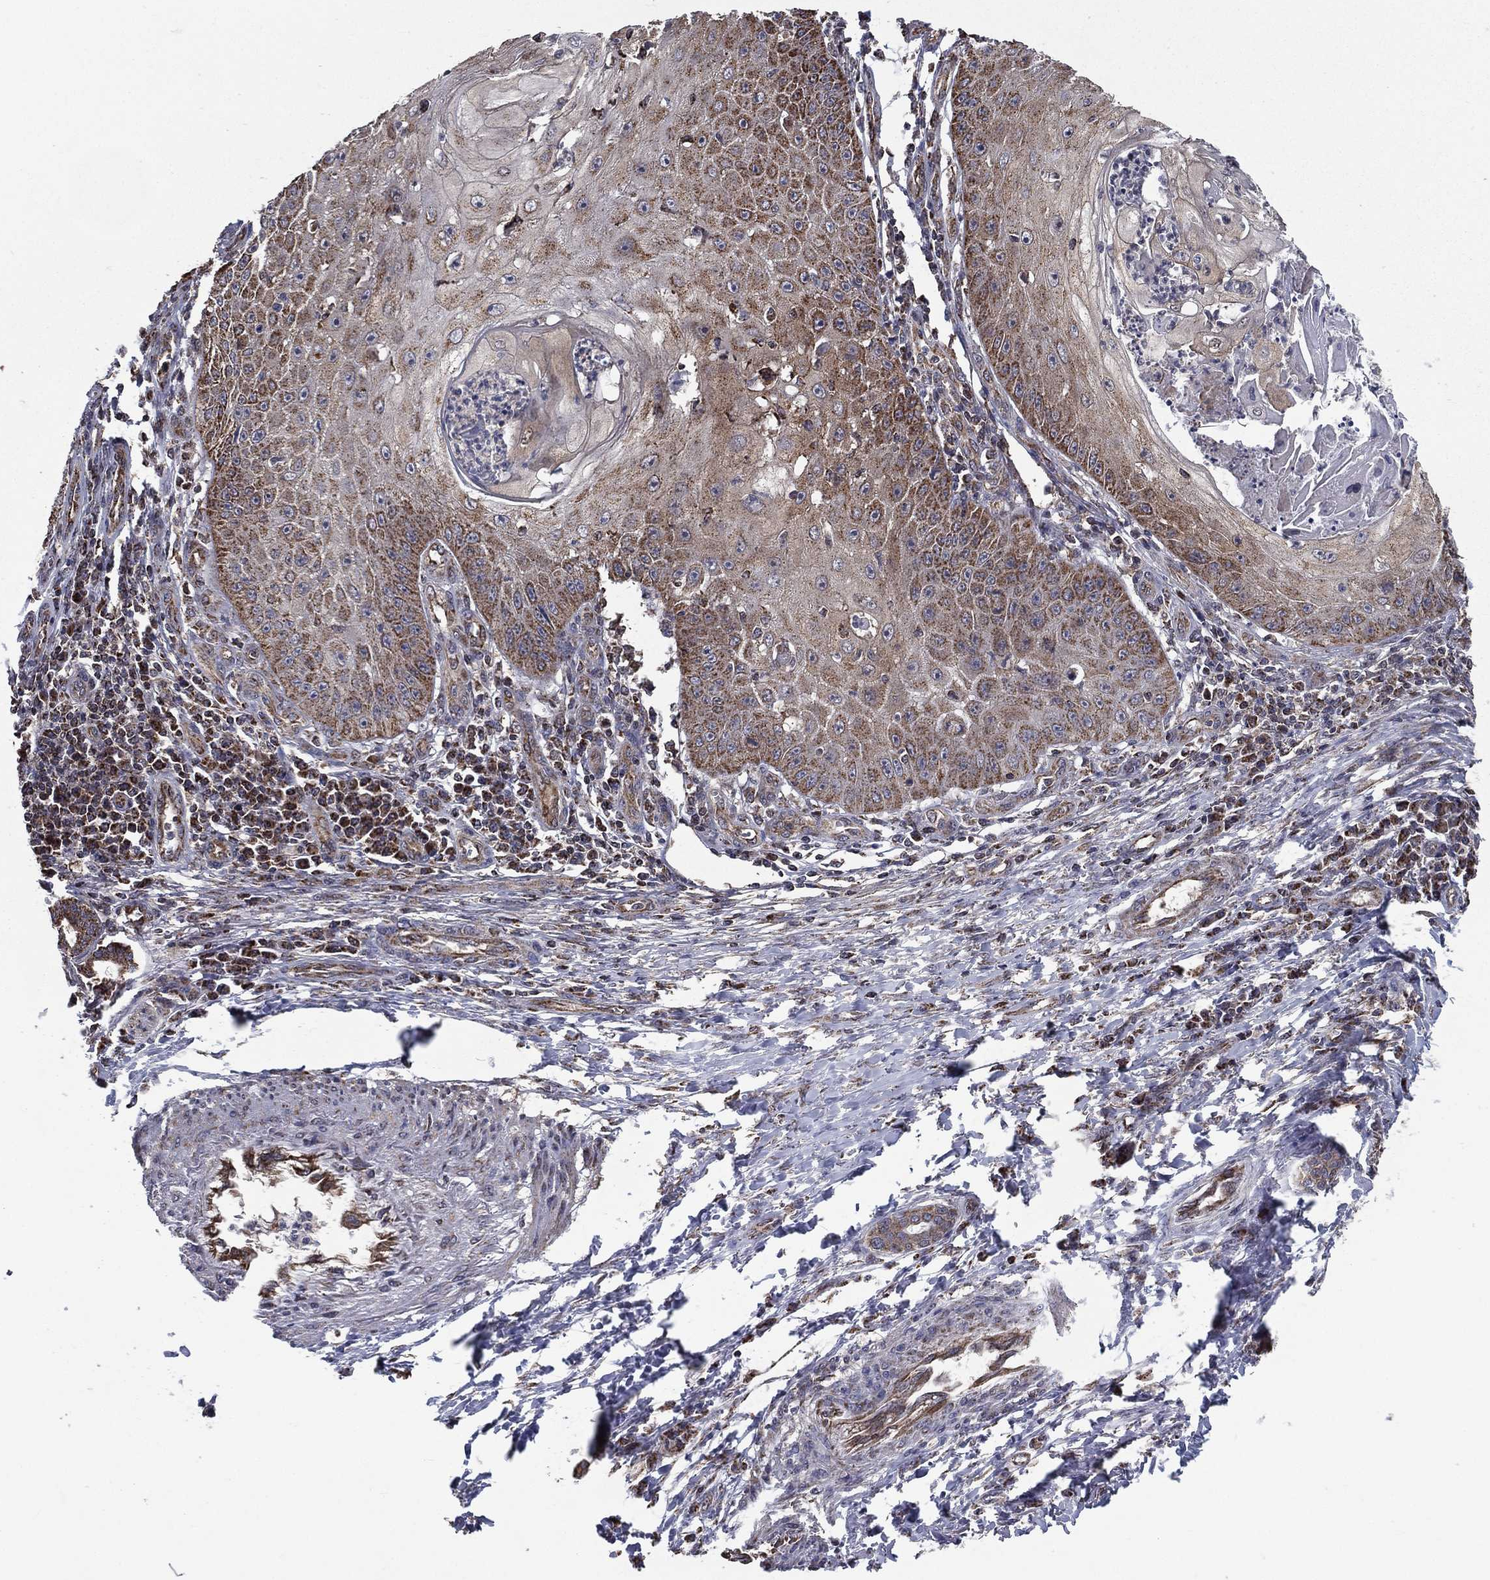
{"staining": {"intensity": "moderate", "quantity": "25%-75%", "location": "cytoplasmic/membranous"}, "tissue": "skin cancer", "cell_type": "Tumor cells", "image_type": "cancer", "snomed": [{"axis": "morphology", "description": "Squamous cell carcinoma, NOS"}, {"axis": "topography", "description": "Skin"}], "caption": "Protein staining by immunohistochemistry (IHC) reveals moderate cytoplasmic/membranous expression in about 25%-75% of tumor cells in skin squamous cell carcinoma.", "gene": "RIGI", "patient": {"sex": "male", "age": 70}}